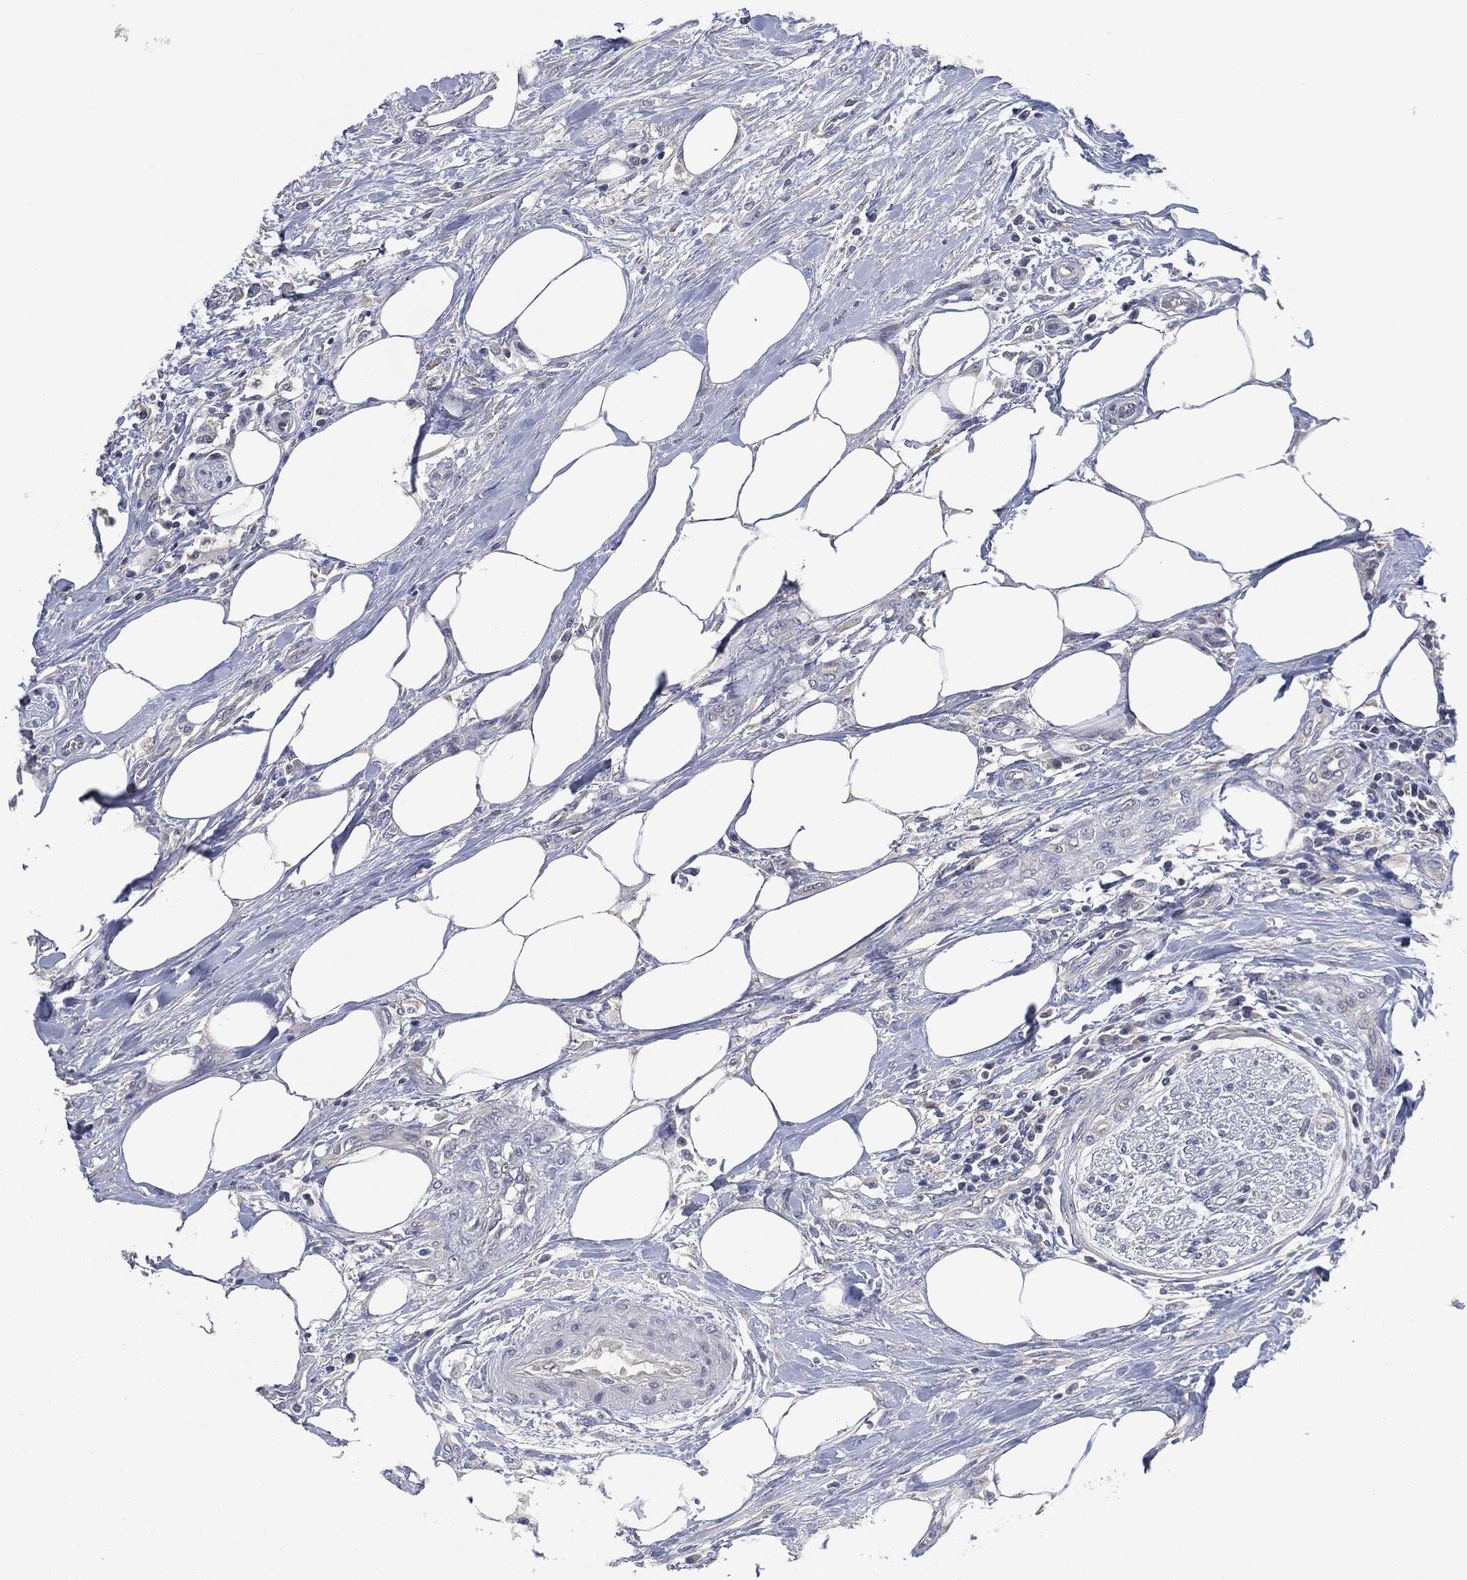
{"staining": {"intensity": "negative", "quantity": "none", "location": "none"}, "tissue": "urothelial cancer", "cell_type": "Tumor cells", "image_type": "cancer", "snomed": [{"axis": "morphology", "description": "Urothelial carcinoma, High grade"}, {"axis": "topography", "description": "Urinary bladder"}], "caption": "This is an immunohistochemistry micrograph of human high-grade urothelial carcinoma. There is no staining in tumor cells.", "gene": "IL1RN", "patient": {"sex": "male", "age": 35}}